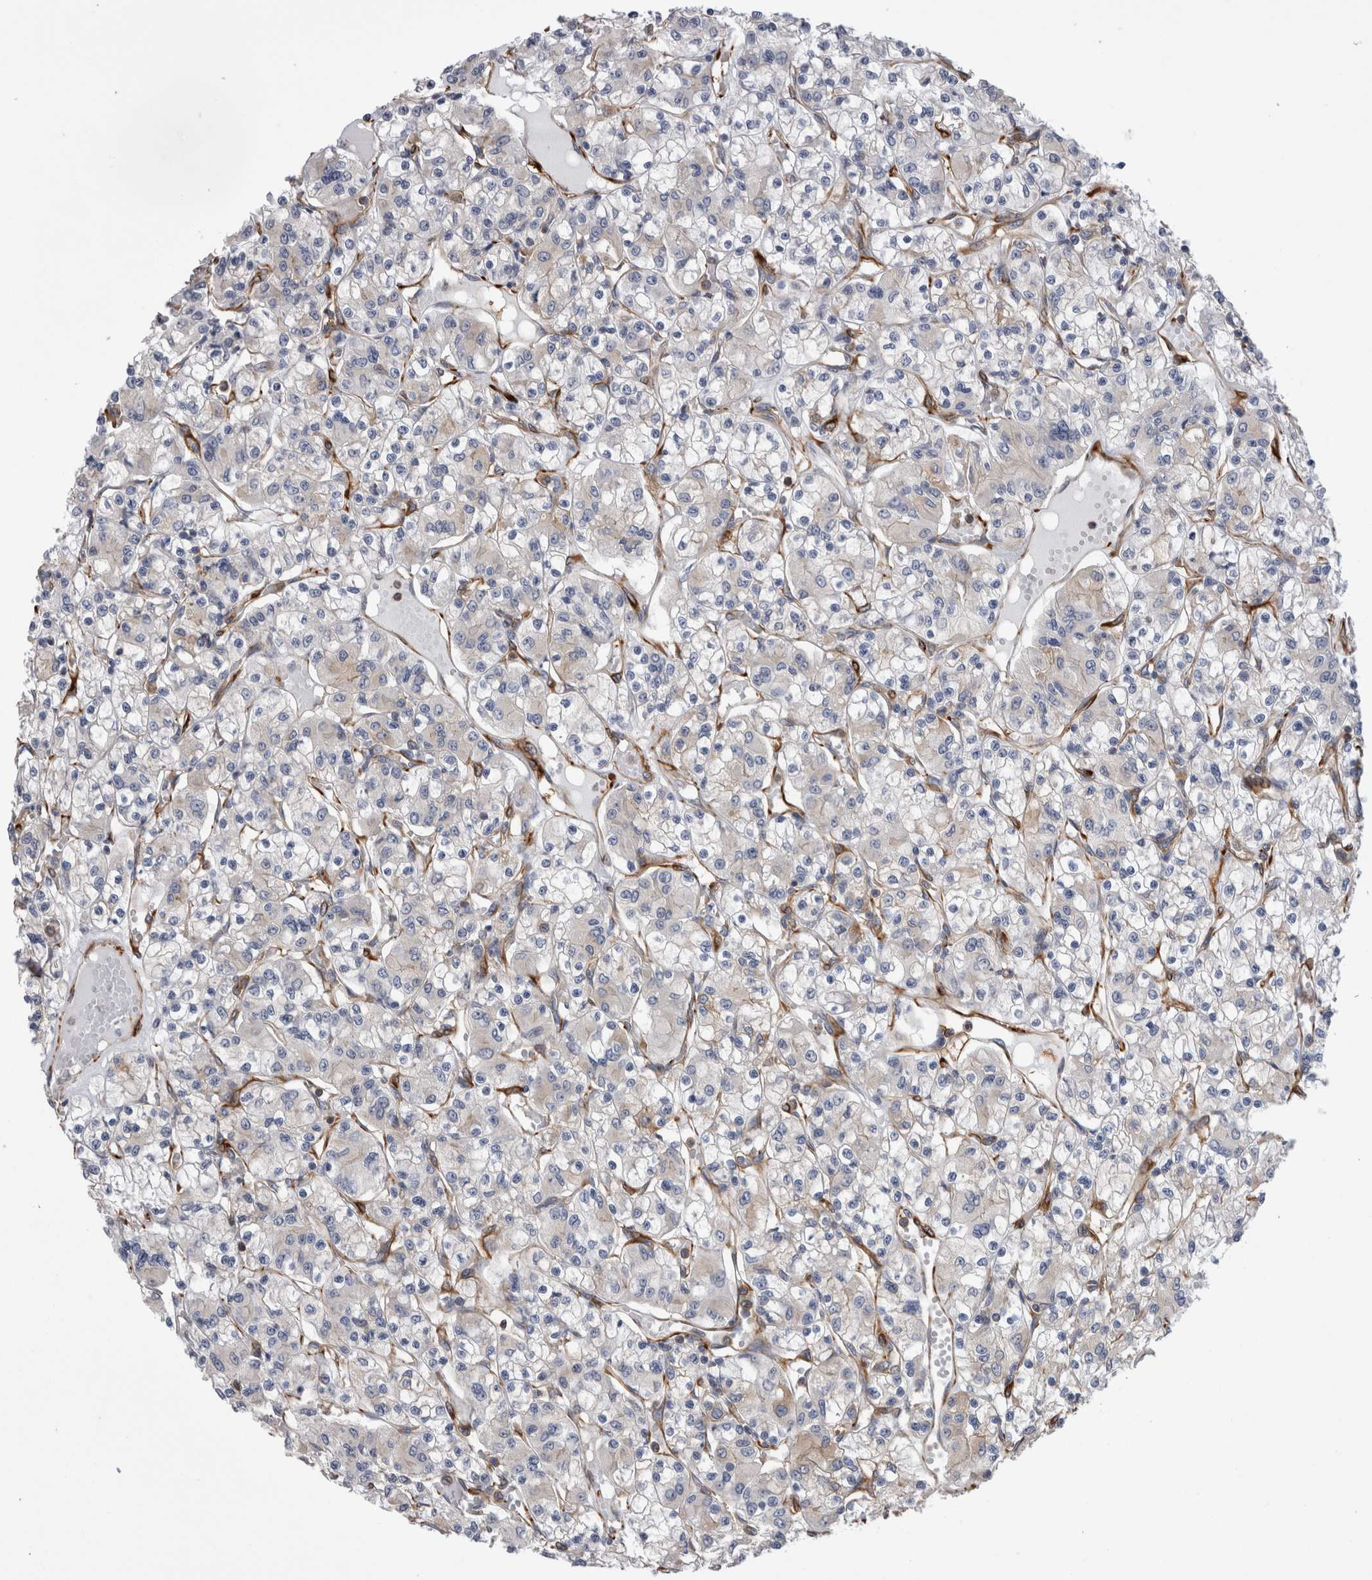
{"staining": {"intensity": "negative", "quantity": "none", "location": "none"}, "tissue": "renal cancer", "cell_type": "Tumor cells", "image_type": "cancer", "snomed": [{"axis": "morphology", "description": "Adenocarcinoma, NOS"}, {"axis": "topography", "description": "Kidney"}], "caption": "Renal adenocarcinoma was stained to show a protein in brown. There is no significant expression in tumor cells.", "gene": "EPRS1", "patient": {"sex": "female", "age": 59}}